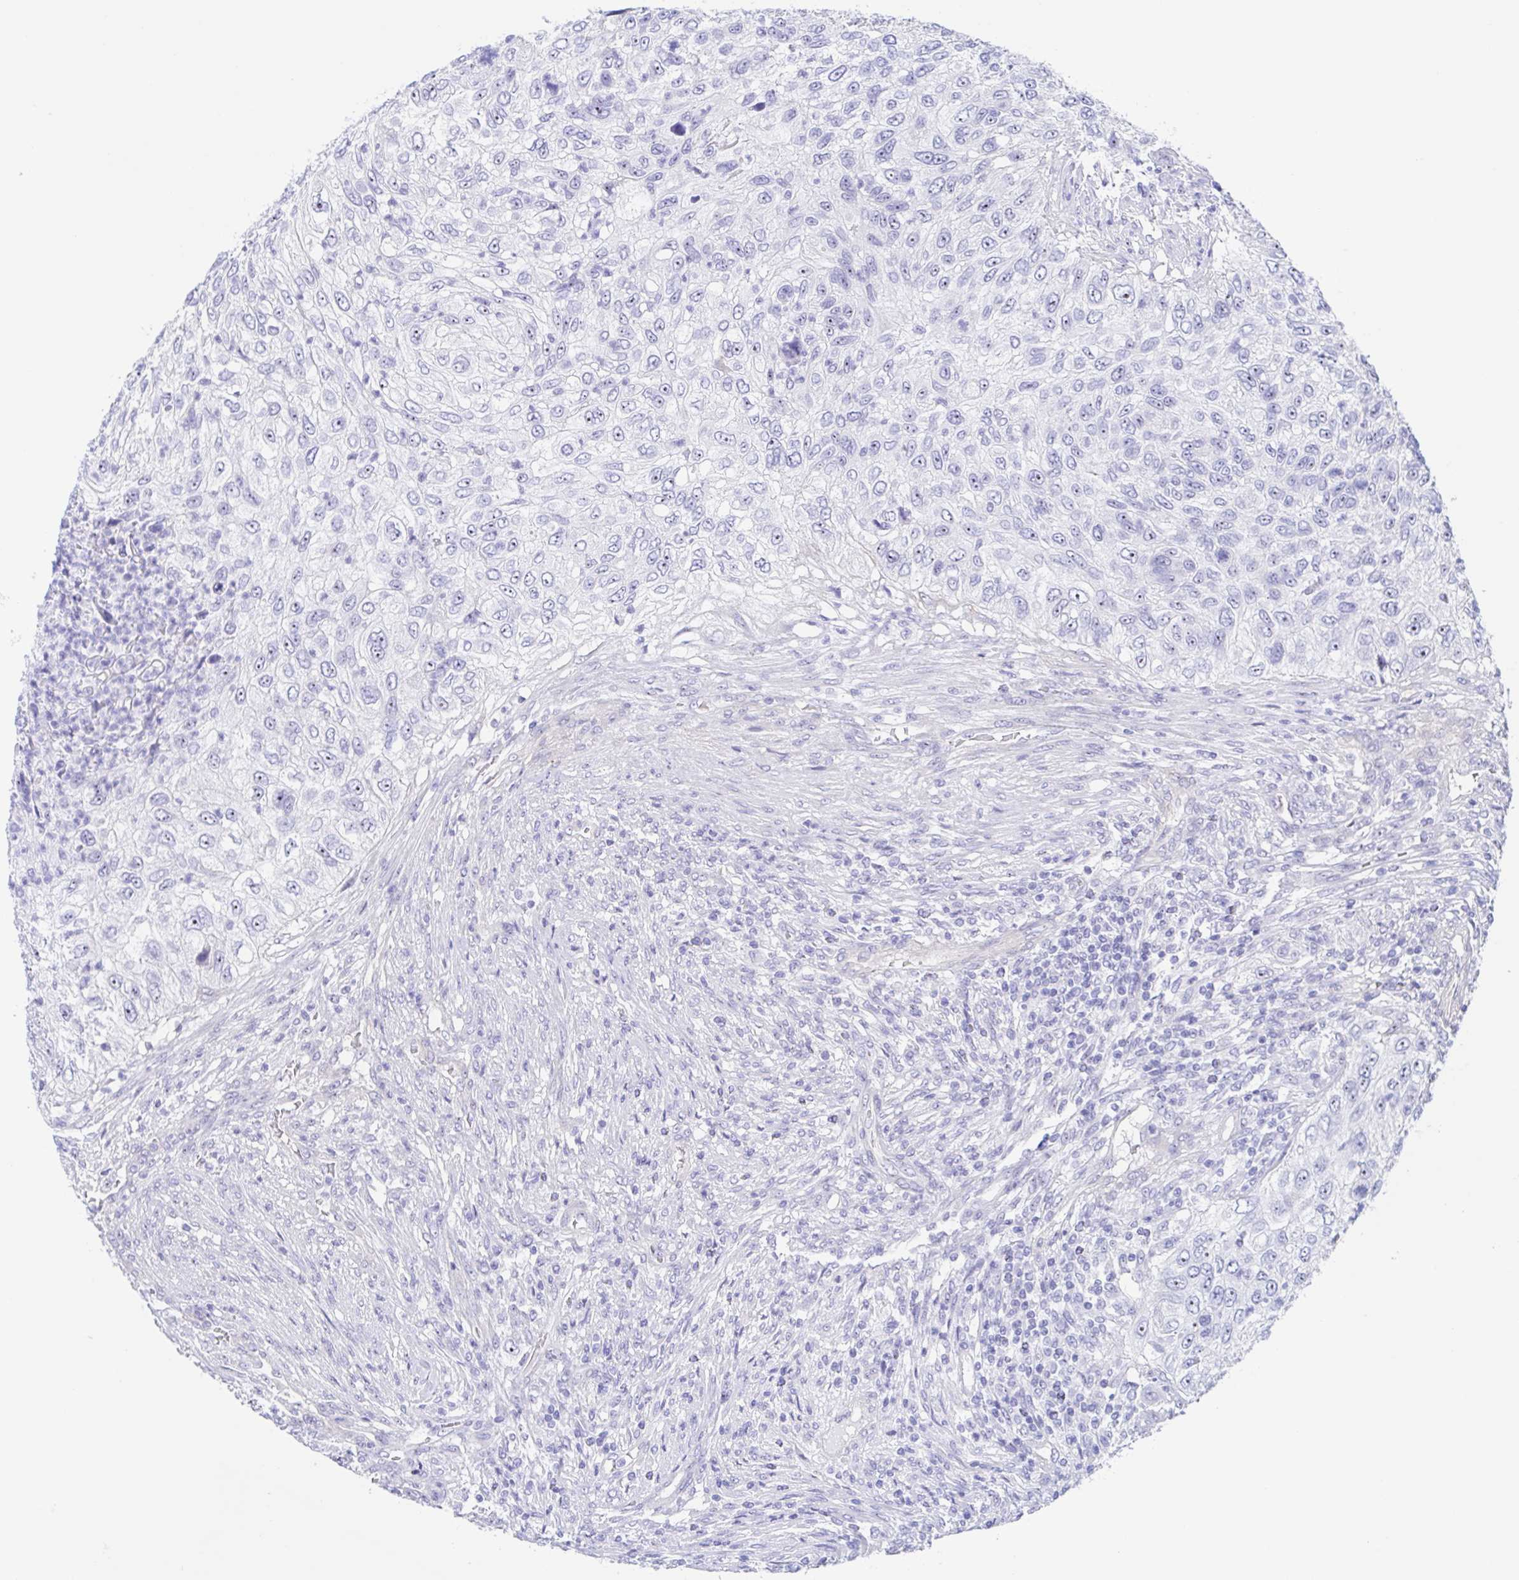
{"staining": {"intensity": "negative", "quantity": "none", "location": "none"}, "tissue": "urothelial cancer", "cell_type": "Tumor cells", "image_type": "cancer", "snomed": [{"axis": "morphology", "description": "Urothelial carcinoma, High grade"}, {"axis": "topography", "description": "Urinary bladder"}], "caption": "This is an immunohistochemistry image of high-grade urothelial carcinoma. There is no staining in tumor cells.", "gene": "MUCL3", "patient": {"sex": "female", "age": 60}}